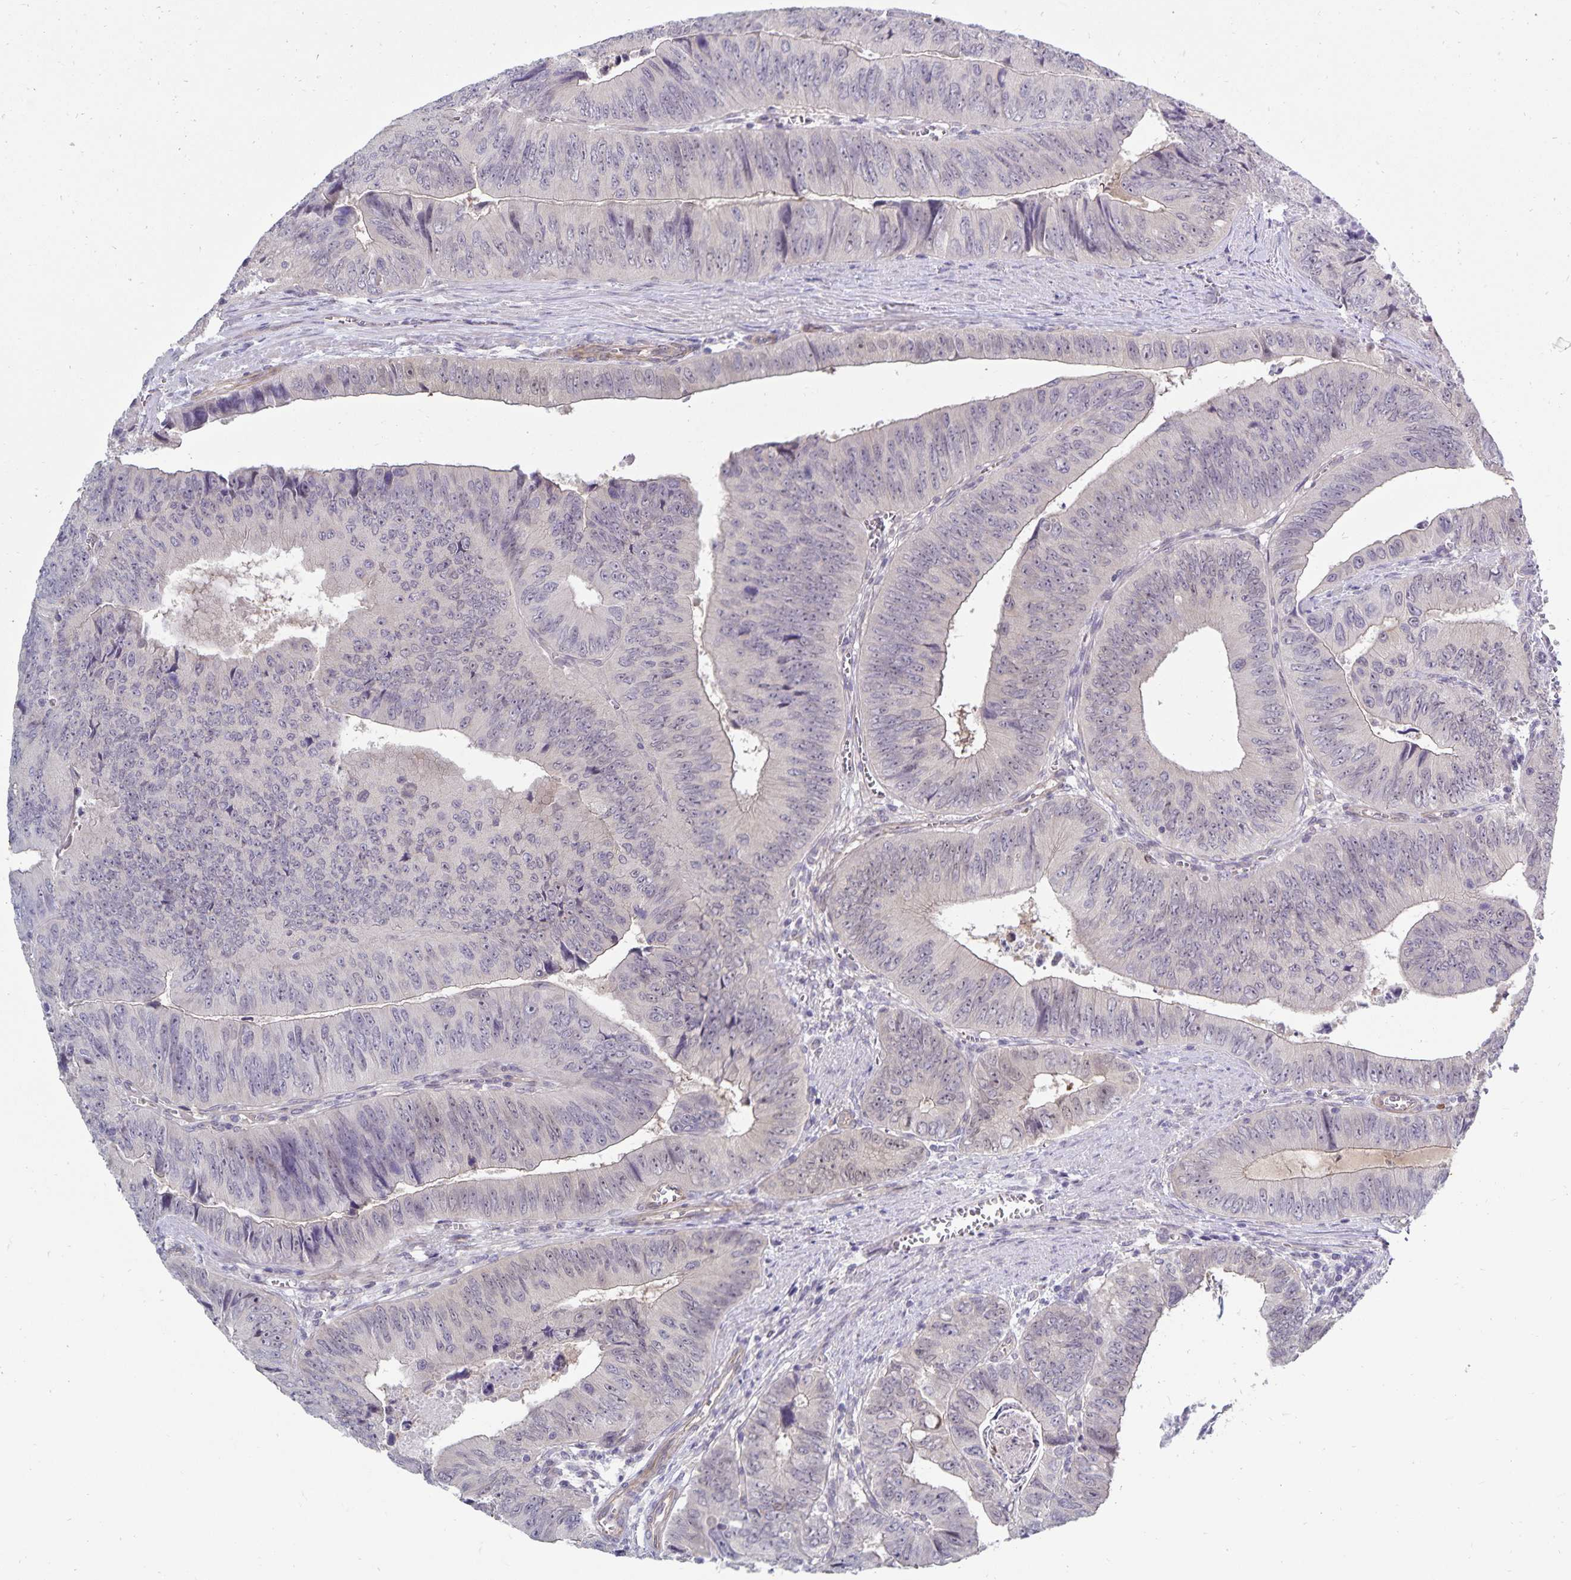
{"staining": {"intensity": "negative", "quantity": "none", "location": "none"}, "tissue": "colorectal cancer", "cell_type": "Tumor cells", "image_type": "cancer", "snomed": [{"axis": "morphology", "description": "Adenocarcinoma, NOS"}, {"axis": "topography", "description": "Colon"}], "caption": "DAB immunohistochemical staining of human adenocarcinoma (colorectal) reveals no significant staining in tumor cells. The staining was performed using DAB (3,3'-diaminobenzidine) to visualize the protein expression in brown, while the nuclei were stained in blue with hematoxylin (Magnification: 20x).", "gene": "CDKN2B", "patient": {"sex": "female", "age": 84}}